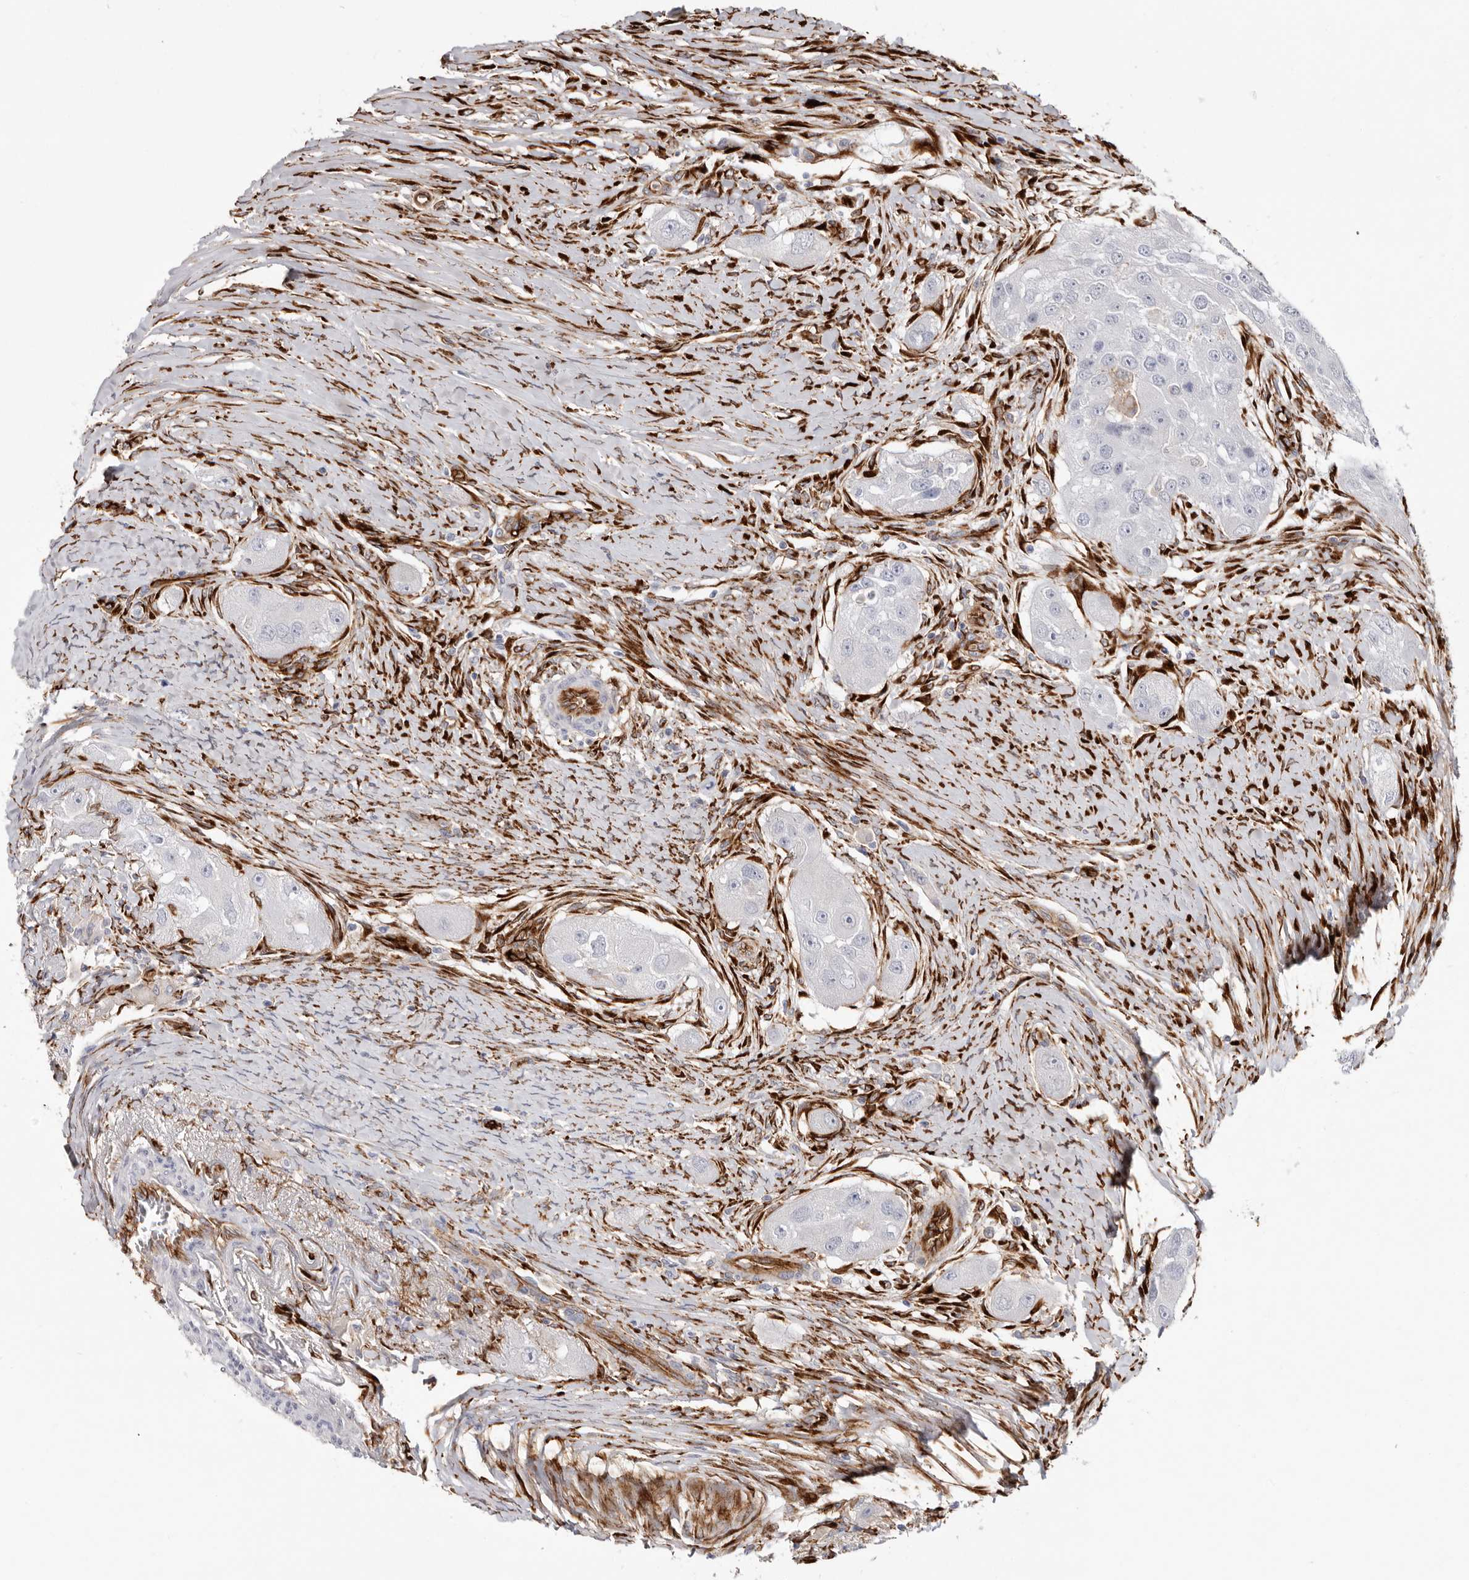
{"staining": {"intensity": "negative", "quantity": "none", "location": "none"}, "tissue": "head and neck cancer", "cell_type": "Tumor cells", "image_type": "cancer", "snomed": [{"axis": "morphology", "description": "Normal tissue, NOS"}, {"axis": "morphology", "description": "Squamous cell carcinoma, NOS"}, {"axis": "topography", "description": "Skeletal muscle"}, {"axis": "topography", "description": "Head-Neck"}], "caption": "IHC histopathology image of neoplastic tissue: human head and neck cancer (squamous cell carcinoma) stained with DAB exhibits no significant protein positivity in tumor cells. (Immunohistochemistry, brightfield microscopy, high magnification).", "gene": "LRRC66", "patient": {"sex": "male", "age": 51}}